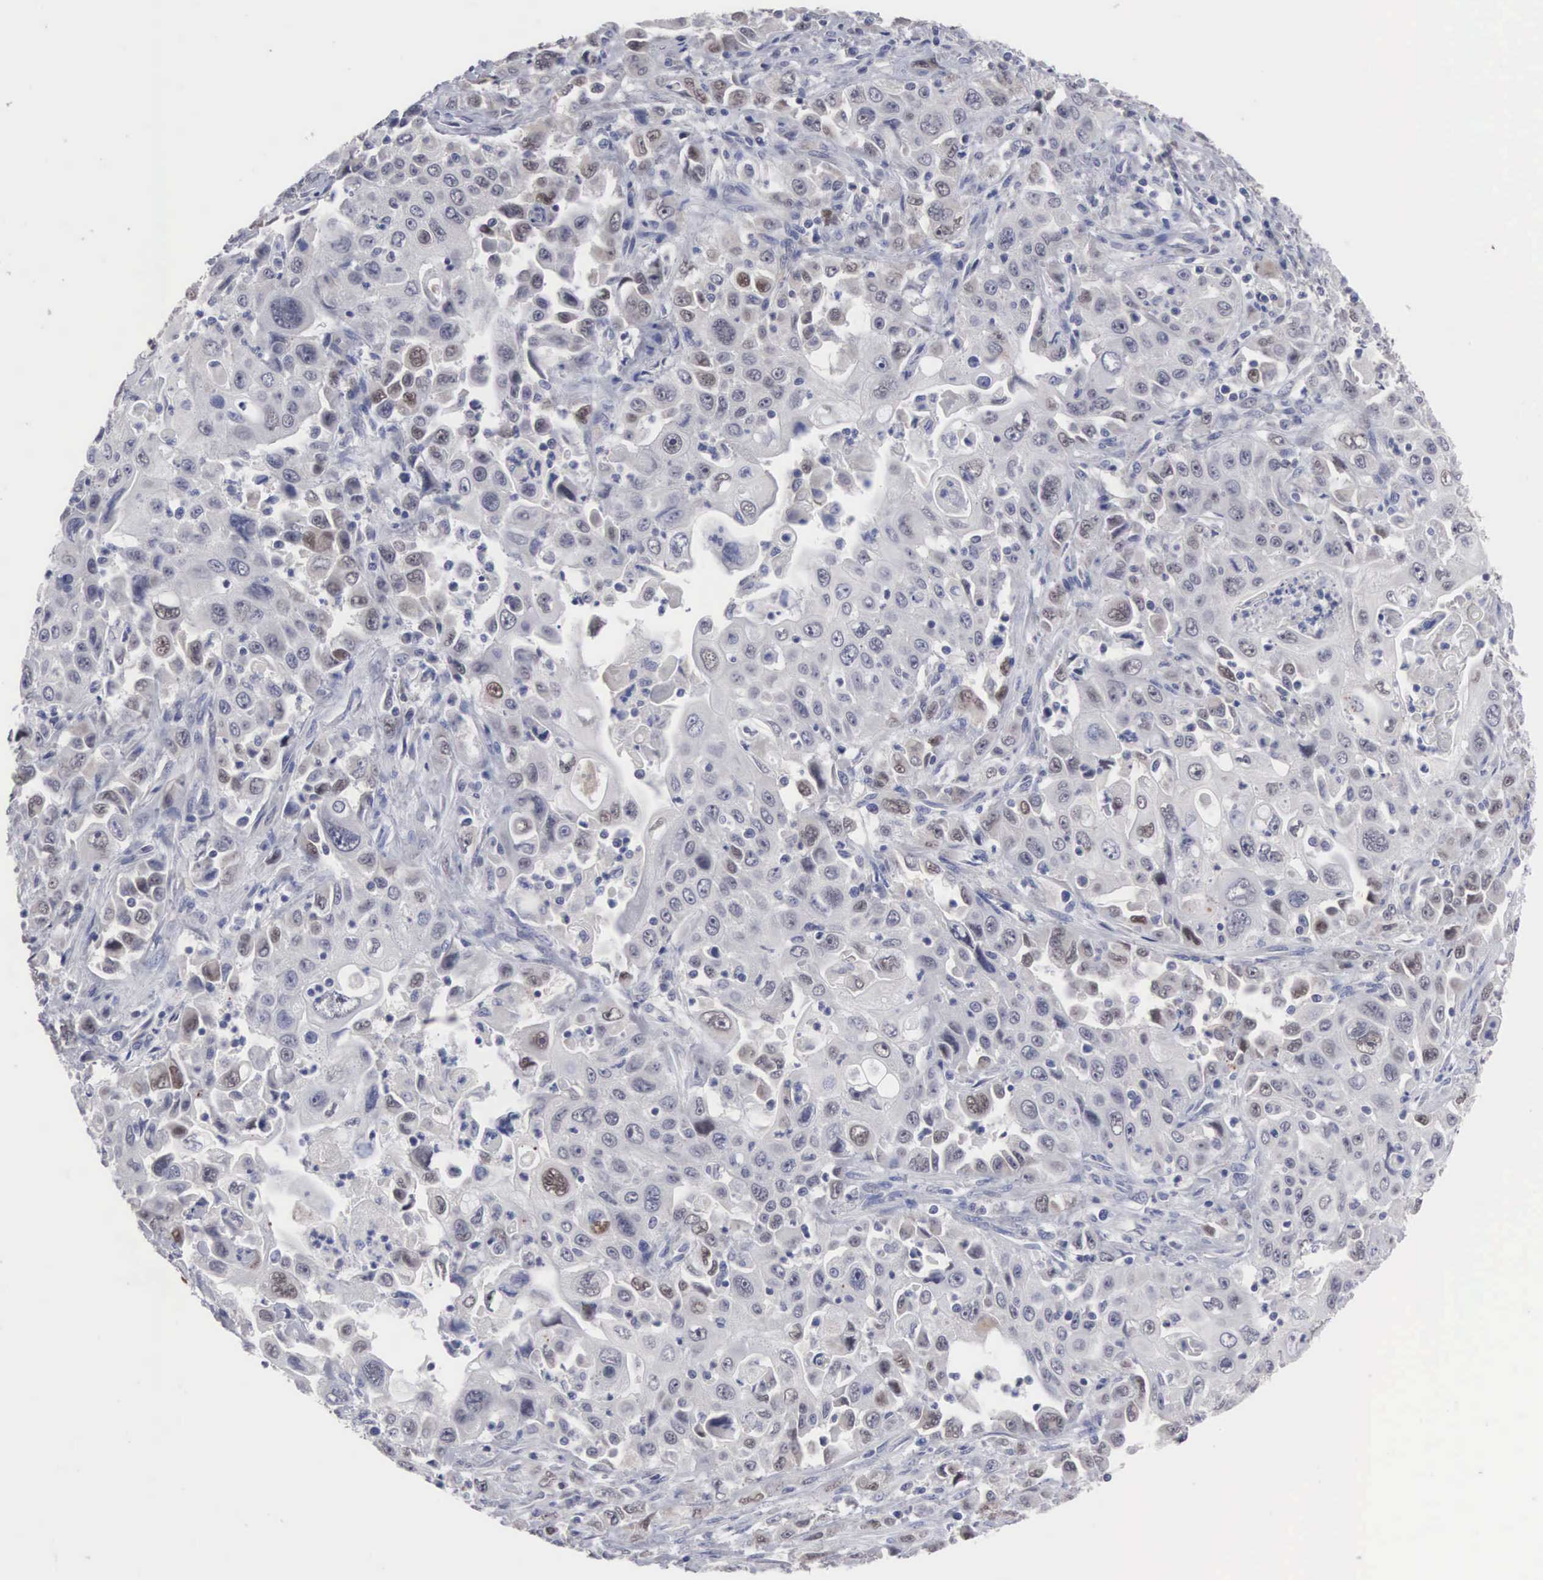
{"staining": {"intensity": "negative", "quantity": "none", "location": "none"}, "tissue": "pancreatic cancer", "cell_type": "Tumor cells", "image_type": "cancer", "snomed": [{"axis": "morphology", "description": "Adenocarcinoma, NOS"}, {"axis": "topography", "description": "Pancreas"}], "caption": "Pancreatic cancer was stained to show a protein in brown. There is no significant staining in tumor cells.", "gene": "ACOT4", "patient": {"sex": "male", "age": 70}}